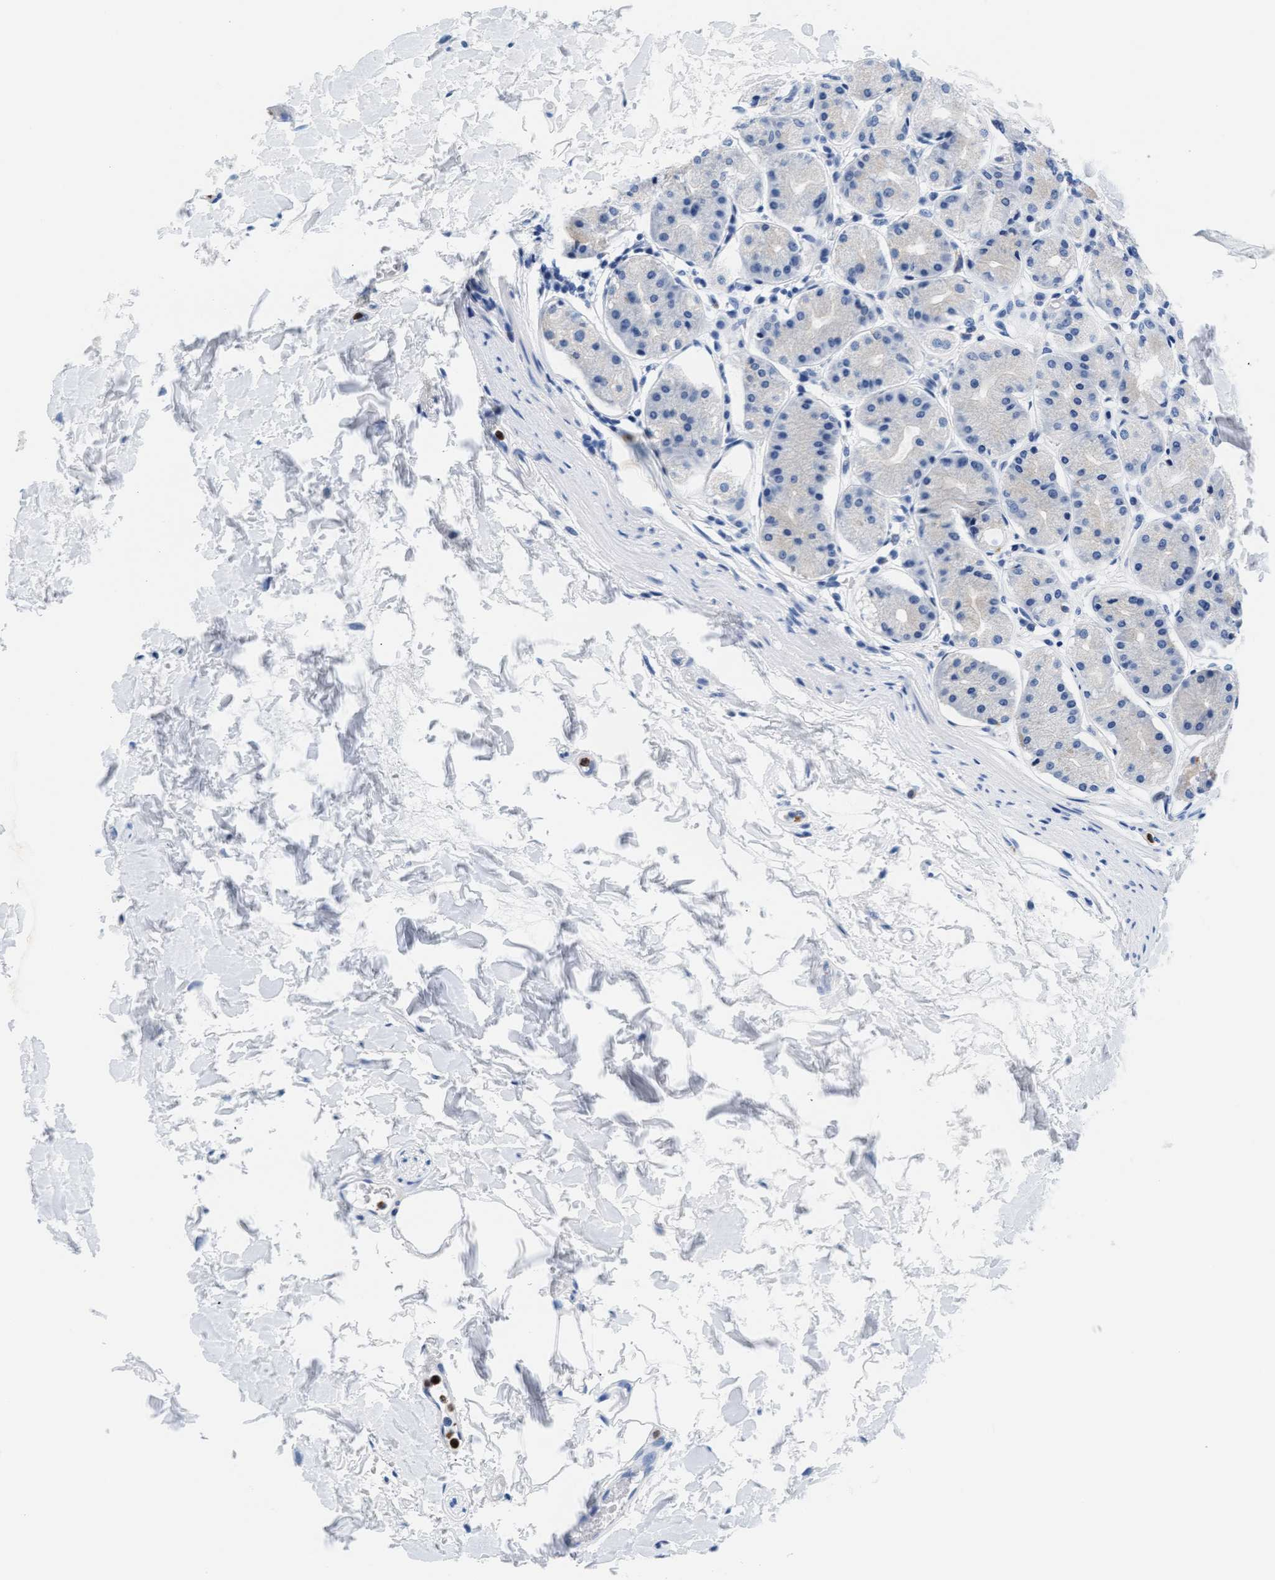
{"staining": {"intensity": "negative", "quantity": "none", "location": "none"}, "tissue": "stomach", "cell_type": "Glandular cells", "image_type": "normal", "snomed": [{"axis": "morphology", "description": "Normal tissue, NOS"}, {"axis": "topography", "description": "Stomach"}, {"axis": "topography", "description": "Stomach, lower"}], "caption": "This is a micrograph of immunohistochemistry staining of normal stomach, which shows no positivity in glandular cells.", "gene": "MMP8", "patient": {"sex": "female", "age": 56}}